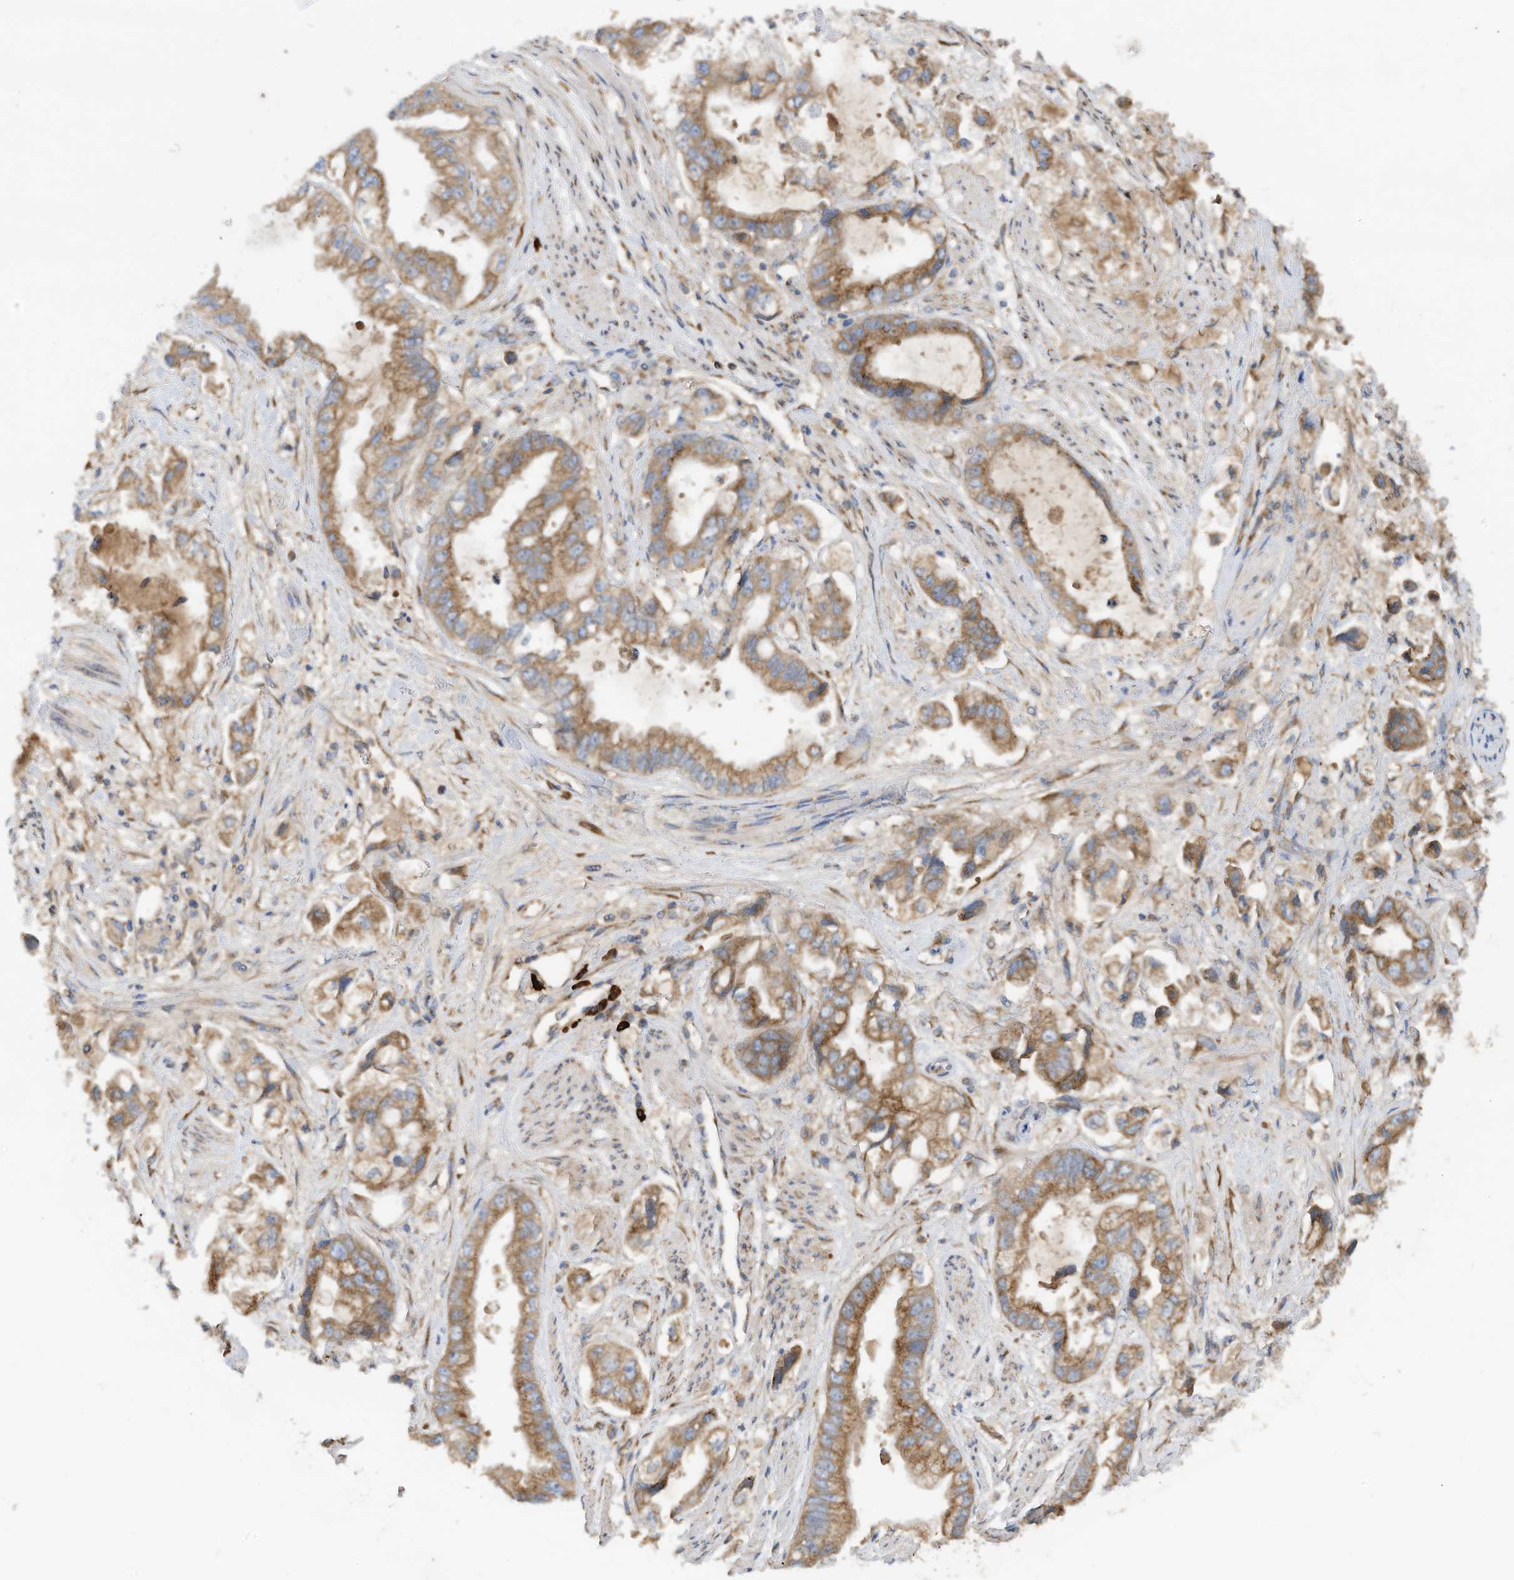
{"staining": {"intensity": "moderate", "quantity": ">75%", "location": "cytoplasmic/membranous"}, "tissue": "stomach cancer", "cell_type": "Tumor cells", "image_type": "cancer", "snomed": [{"axis": "morphology", "description": "Adenocarcinoma, NOS"}, {"axis": "topography", "description": "Stomach"}], "caption": "Human stomach cancer (adenocarcinoma) stained with a brown dye displays moderate cytoplasmic/membranous positive expression in about >75% of tumor cells.", "gene": "SLC5A11", "patient": {"sex": "male", "age": 62}}